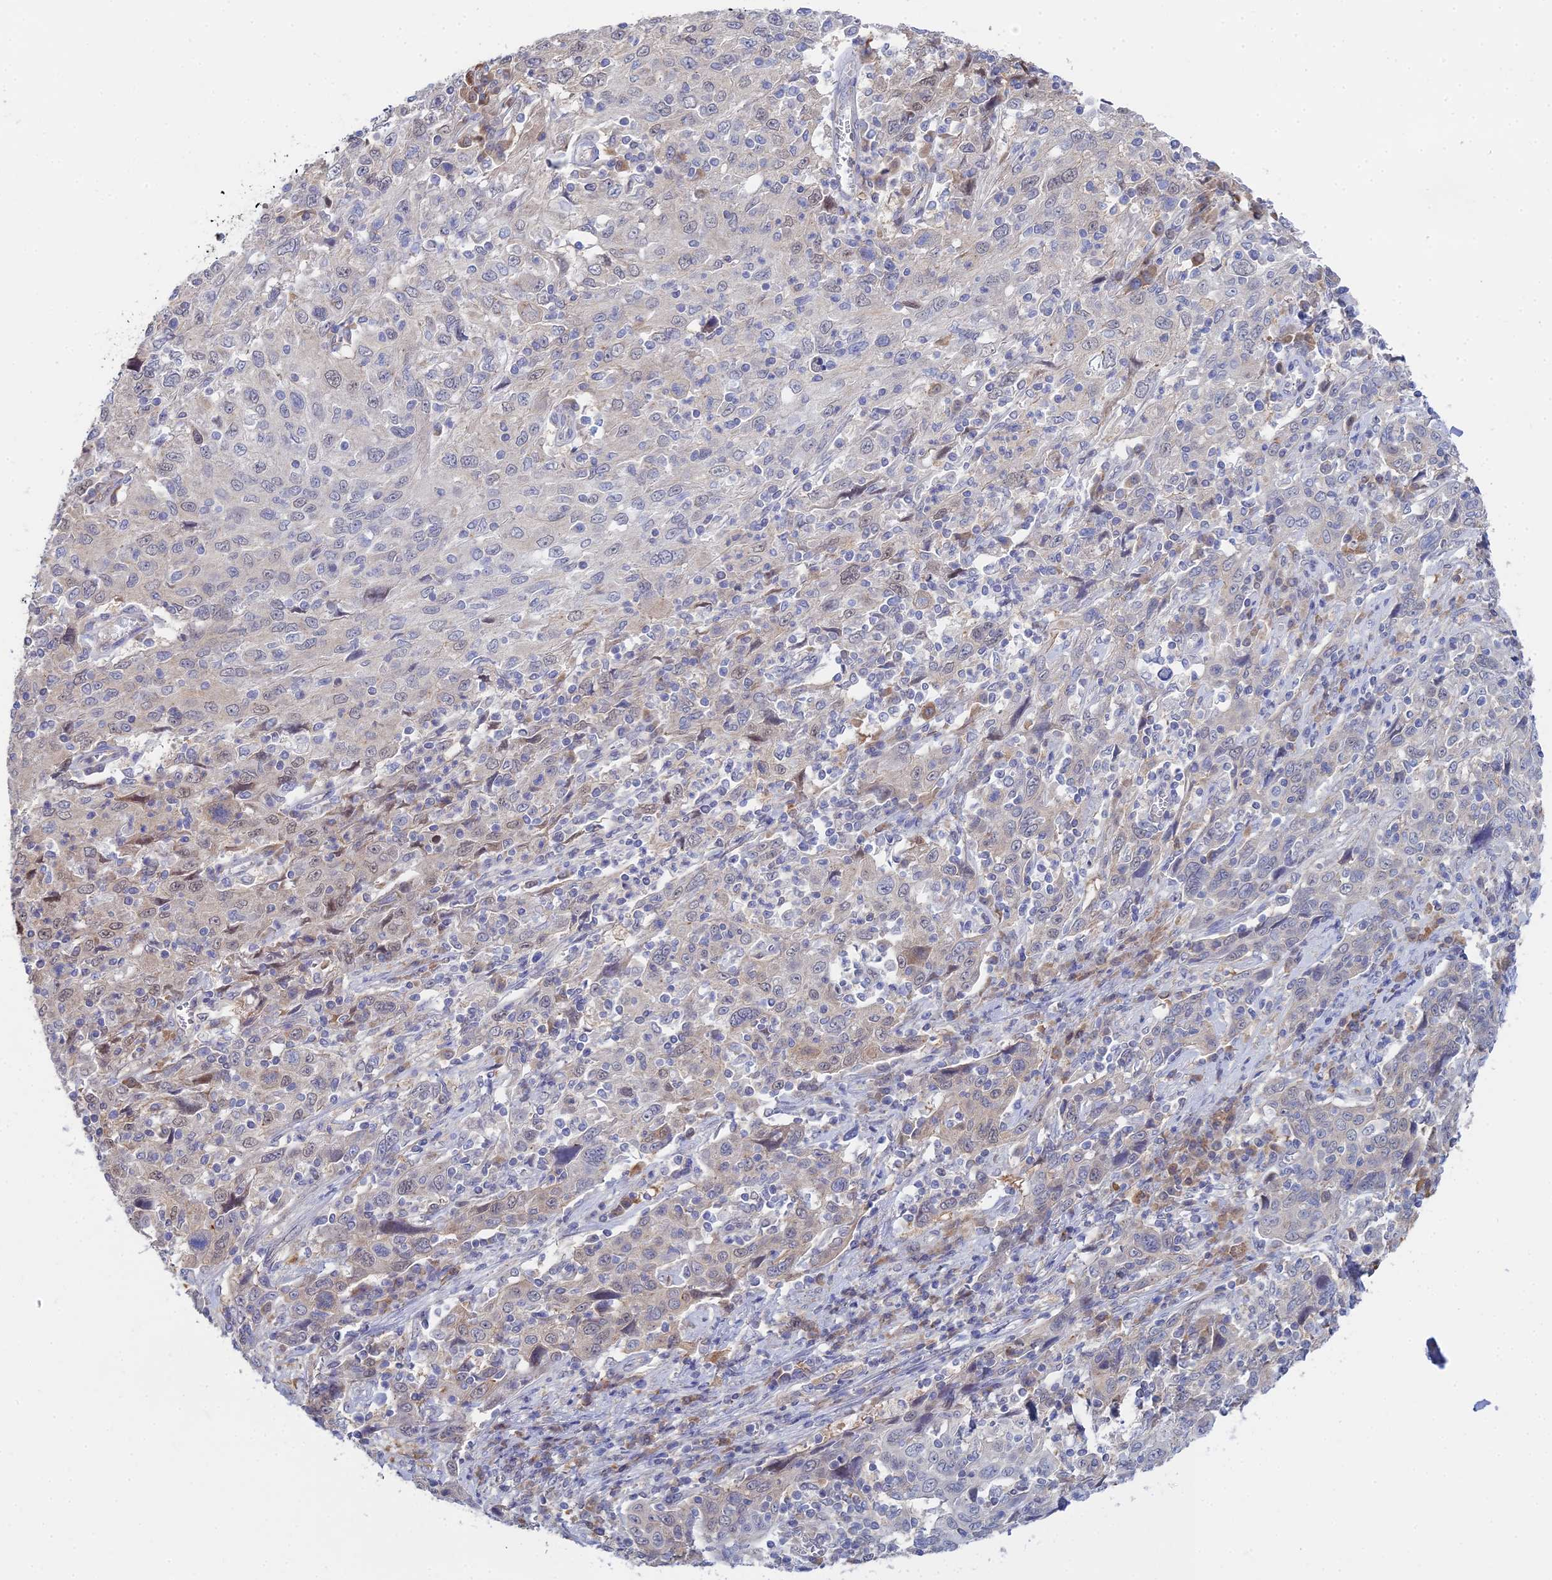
{"staining": {"intensity": "negative", "quantity": "none", "location": "none"}, "tissue": "cervical cancer", "cell_type": "Tumor cells", "image_type": "cancer", "snomed": [{"axis": "morphology", "description": "Squamous cell carcinoma, NOS"}, {"axis": "topography", "description": "Cervix"}], "caption": "High magnification brightfield microscopy of cervical squamous cell carcinoma stained with DAB (brown) and counterstained with hematoxylin (blue): tumor cells show no significant positivity.", "gene": "DNAH14", "patient": {"sex": "female", "age": 46}}